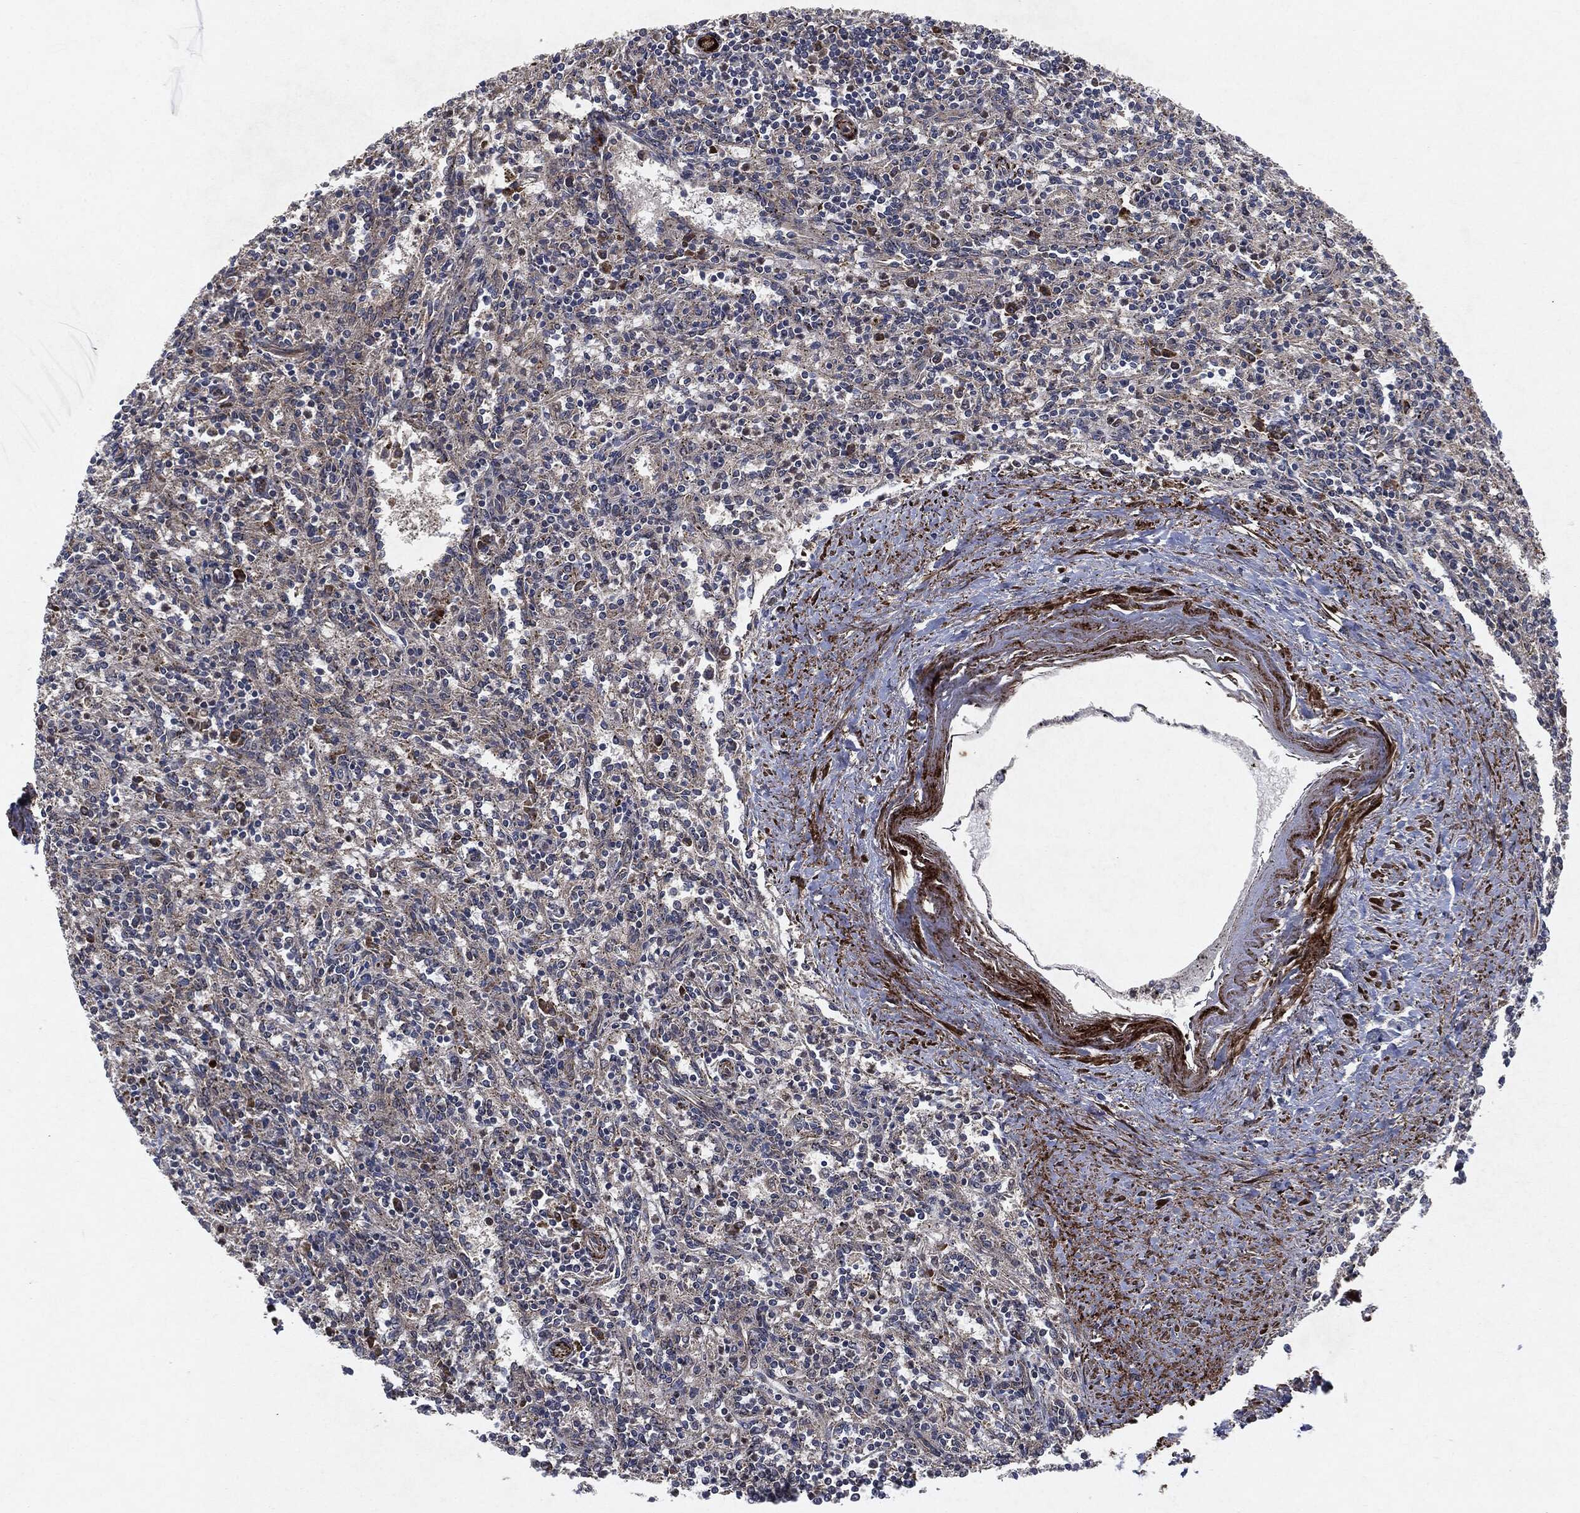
{"staining": {"intensity": "negative", "quantity": "none", "location": "none"}, "tissue": "spleen", "cell_type": "Cells in red pulp", "image_type": "normal", "snomed": [{"axis": "morphology", "description": "Normal tissue, NOS"}, {"axis": "topography", "description": "Spleen"}], "caption": "This is an immunohistochemistry micrograph of normal human spleen. There is no positivity in cells in red pulp.", "gene": "RAF1", "patient": {"sex": "male", "age": 69}}